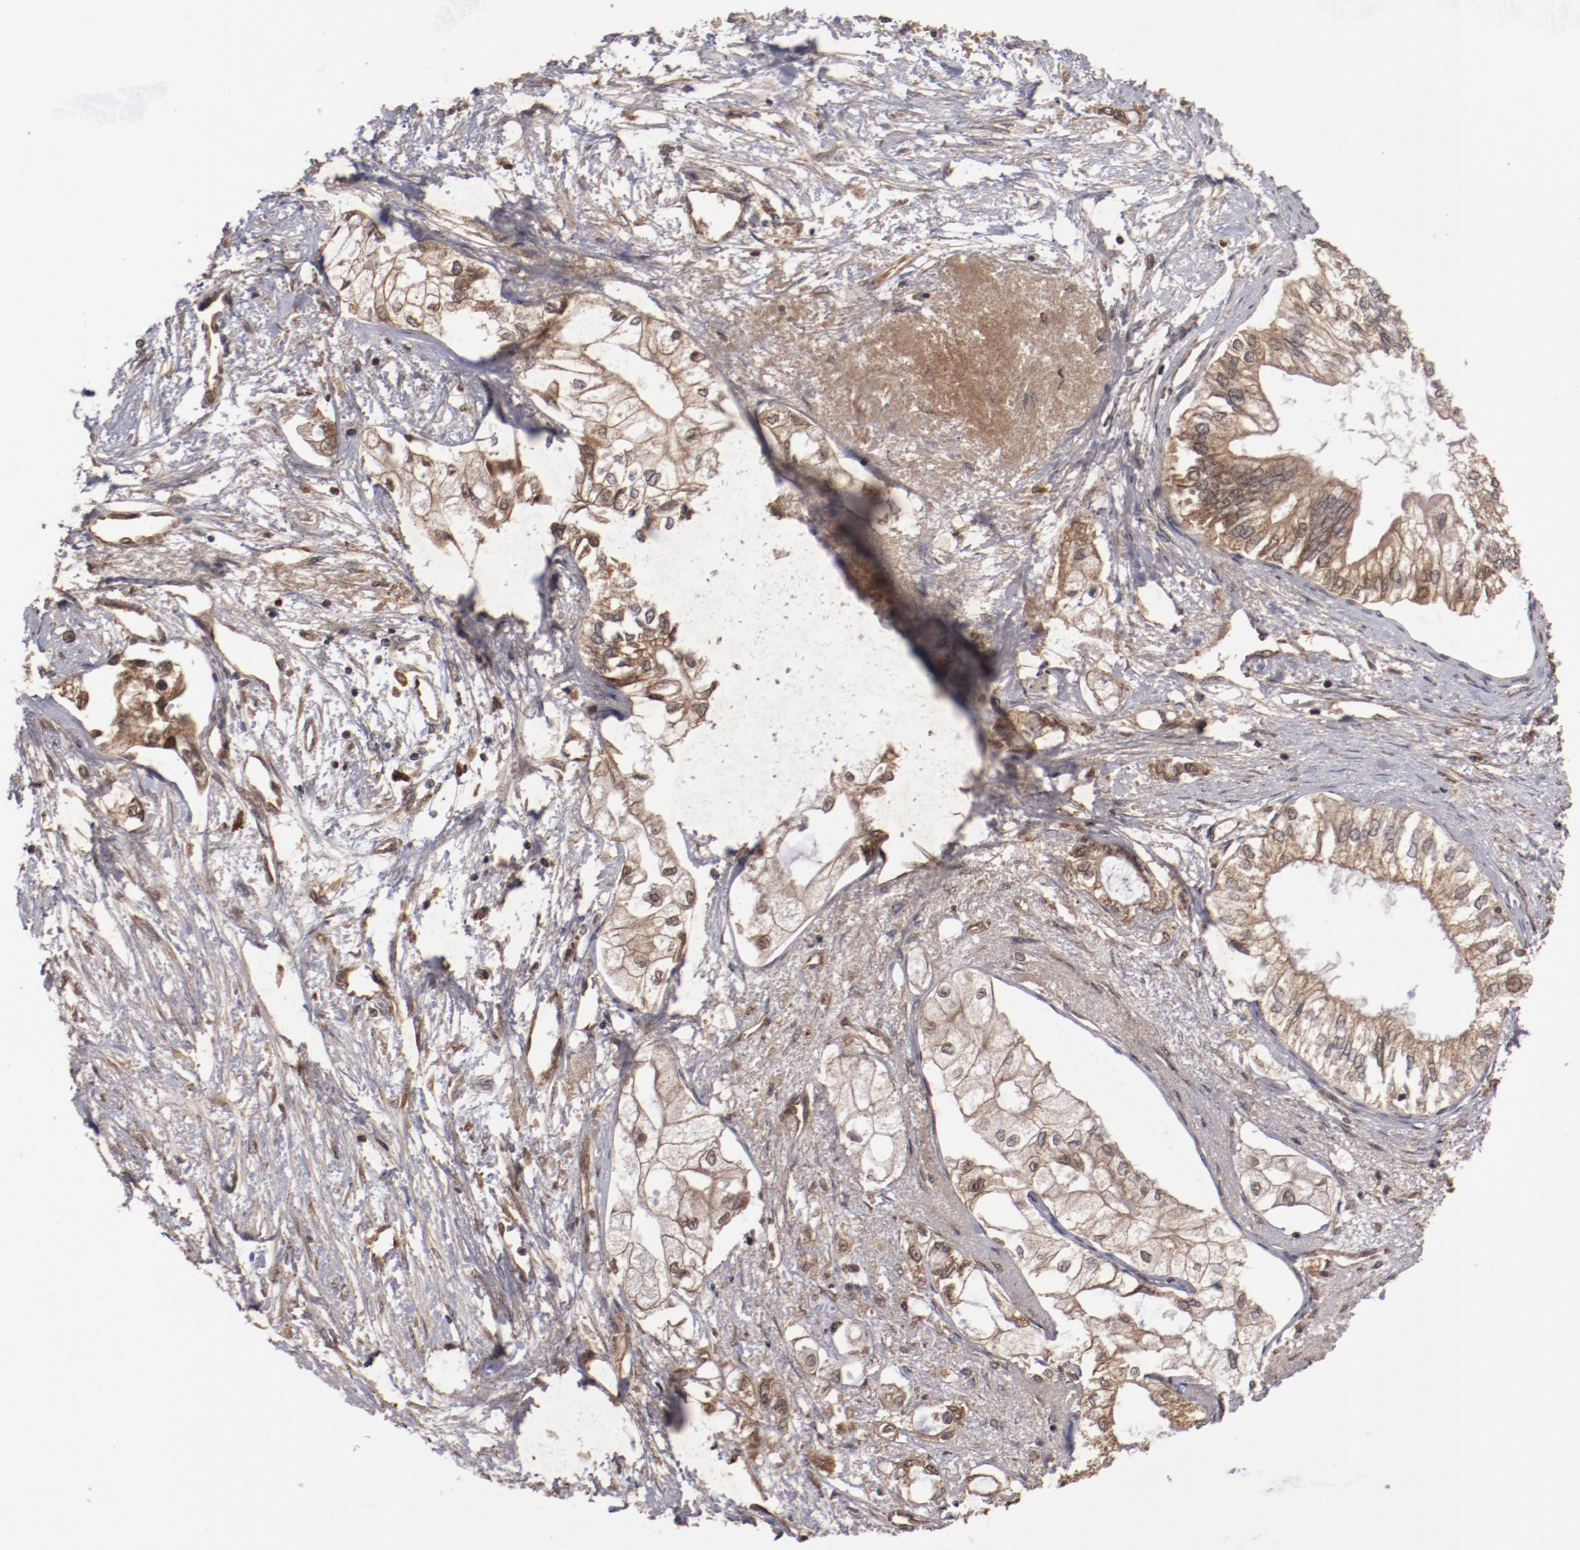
{"staining": {"intensity": "moderate", "quantity": ">75%", "location": "cytoplasmic/membranous"}, "tissue": "pancreatic cancer", "cell_type": "Tumor cells", "image_type": "cancer", "snomed": [{"axis": "morphology", "description": "Adenocarcinoma, NOS"}, {"axis": "topography", "description": "Pancreas"}], "caption": "Tumor cells reveal moderate cytoplasmic/membranous expression in approximately >75% of cells in pancreatic cancer.", "gene": "TENM1", "patient": {"sex": "male", "age": 79}}